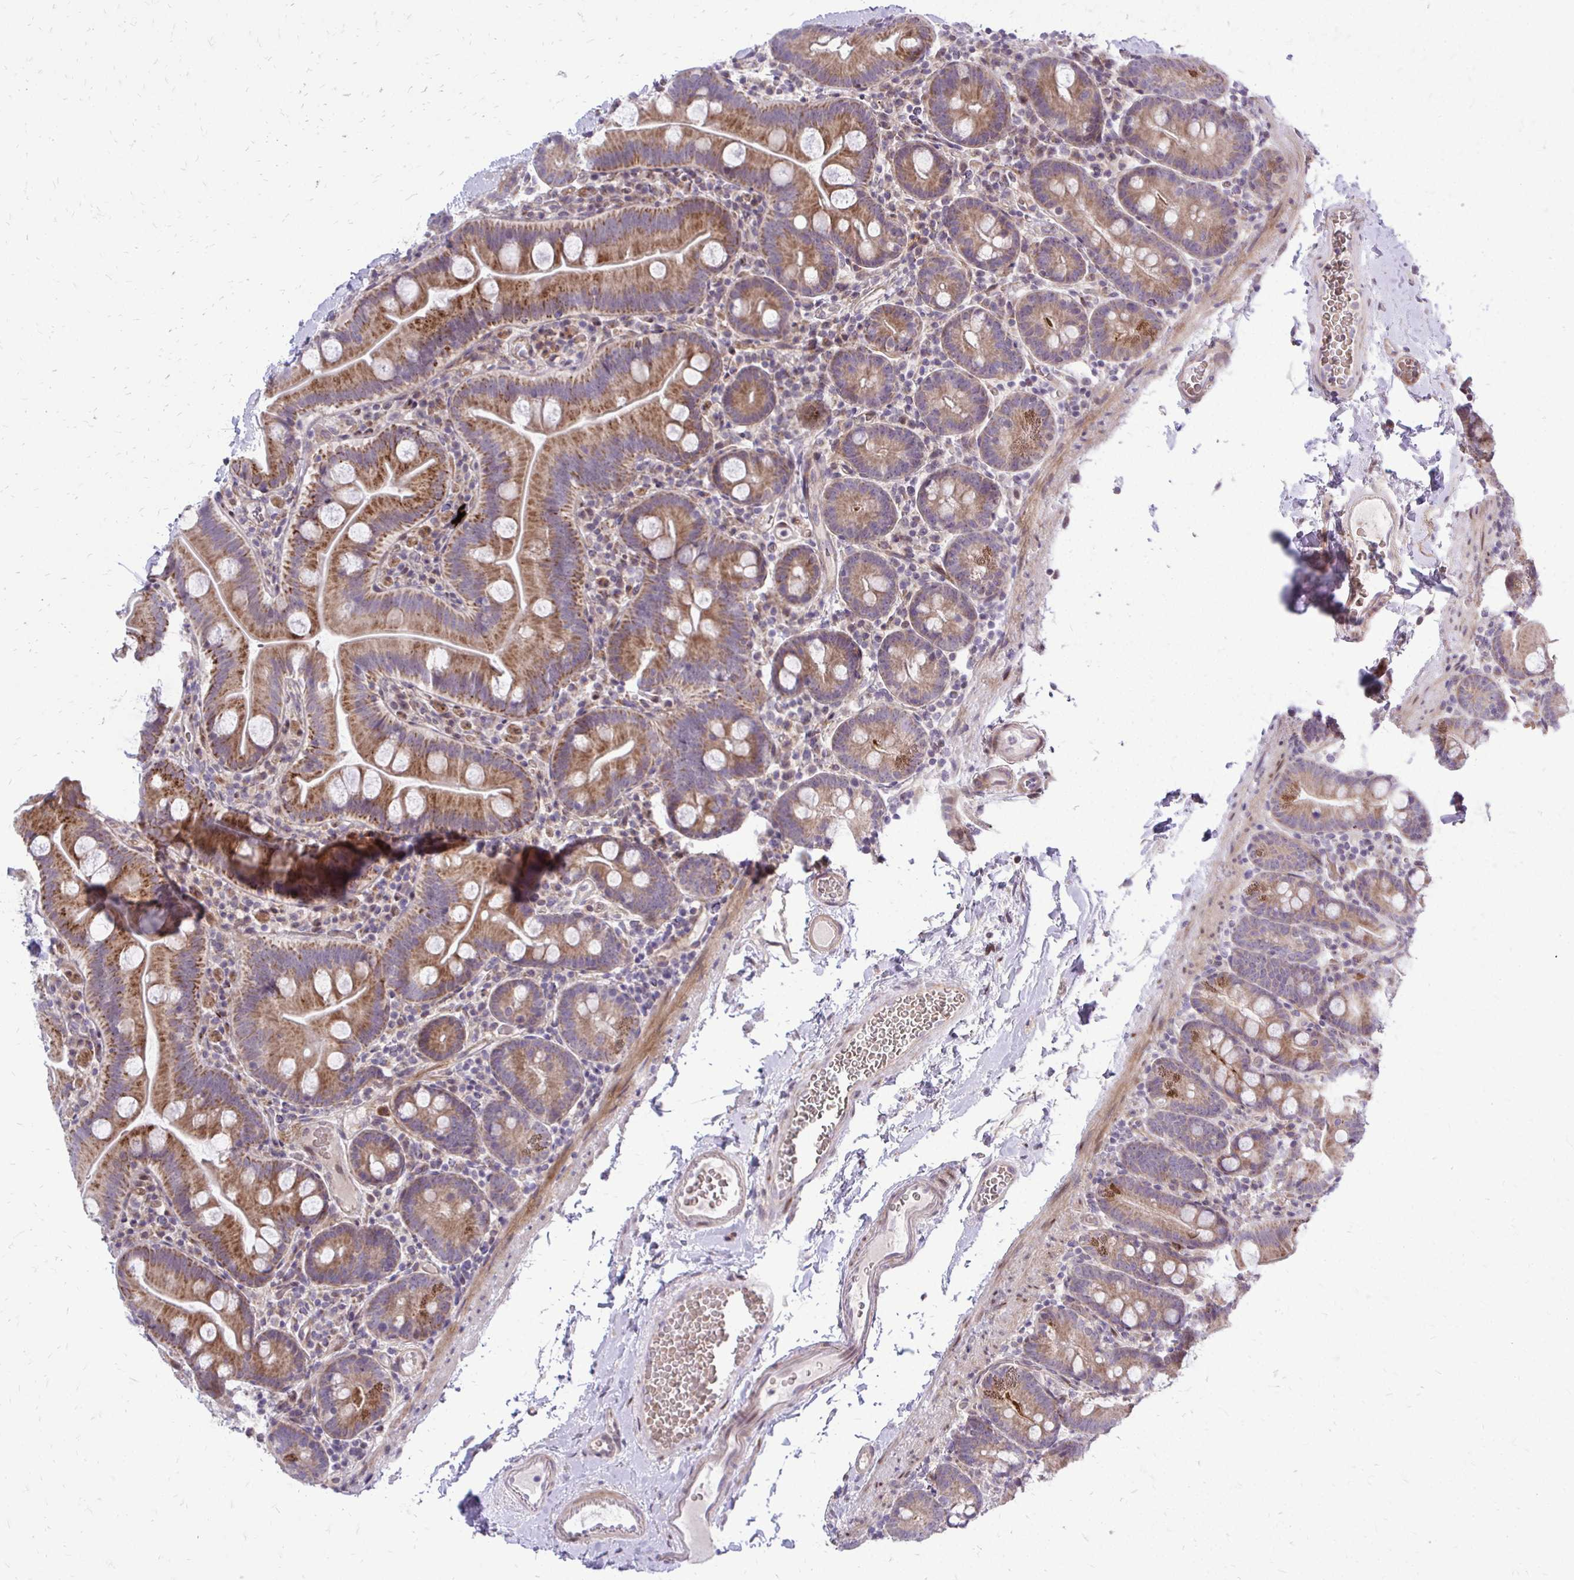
{"staining": {"intensity": "moderate", "quantity": ">75%", "location": "cytoplasmic/membranous"}, "tissue": "small intestine", "cell_type": "Glandular cells", "image_type": "normal", "snomed": [{"axis": "morphology", "description": "Normal tissue, NOS"}, {"axis": "topography", "description": "Small intestine"}], "caption": "Human small intestine stained with a brown dye exhibits moderate cytoplasmic/membranous positive positivity in about >75% of glandular cells.", "gene": "PPDPFL", "patient": {"sex": "female", "age": 68}}